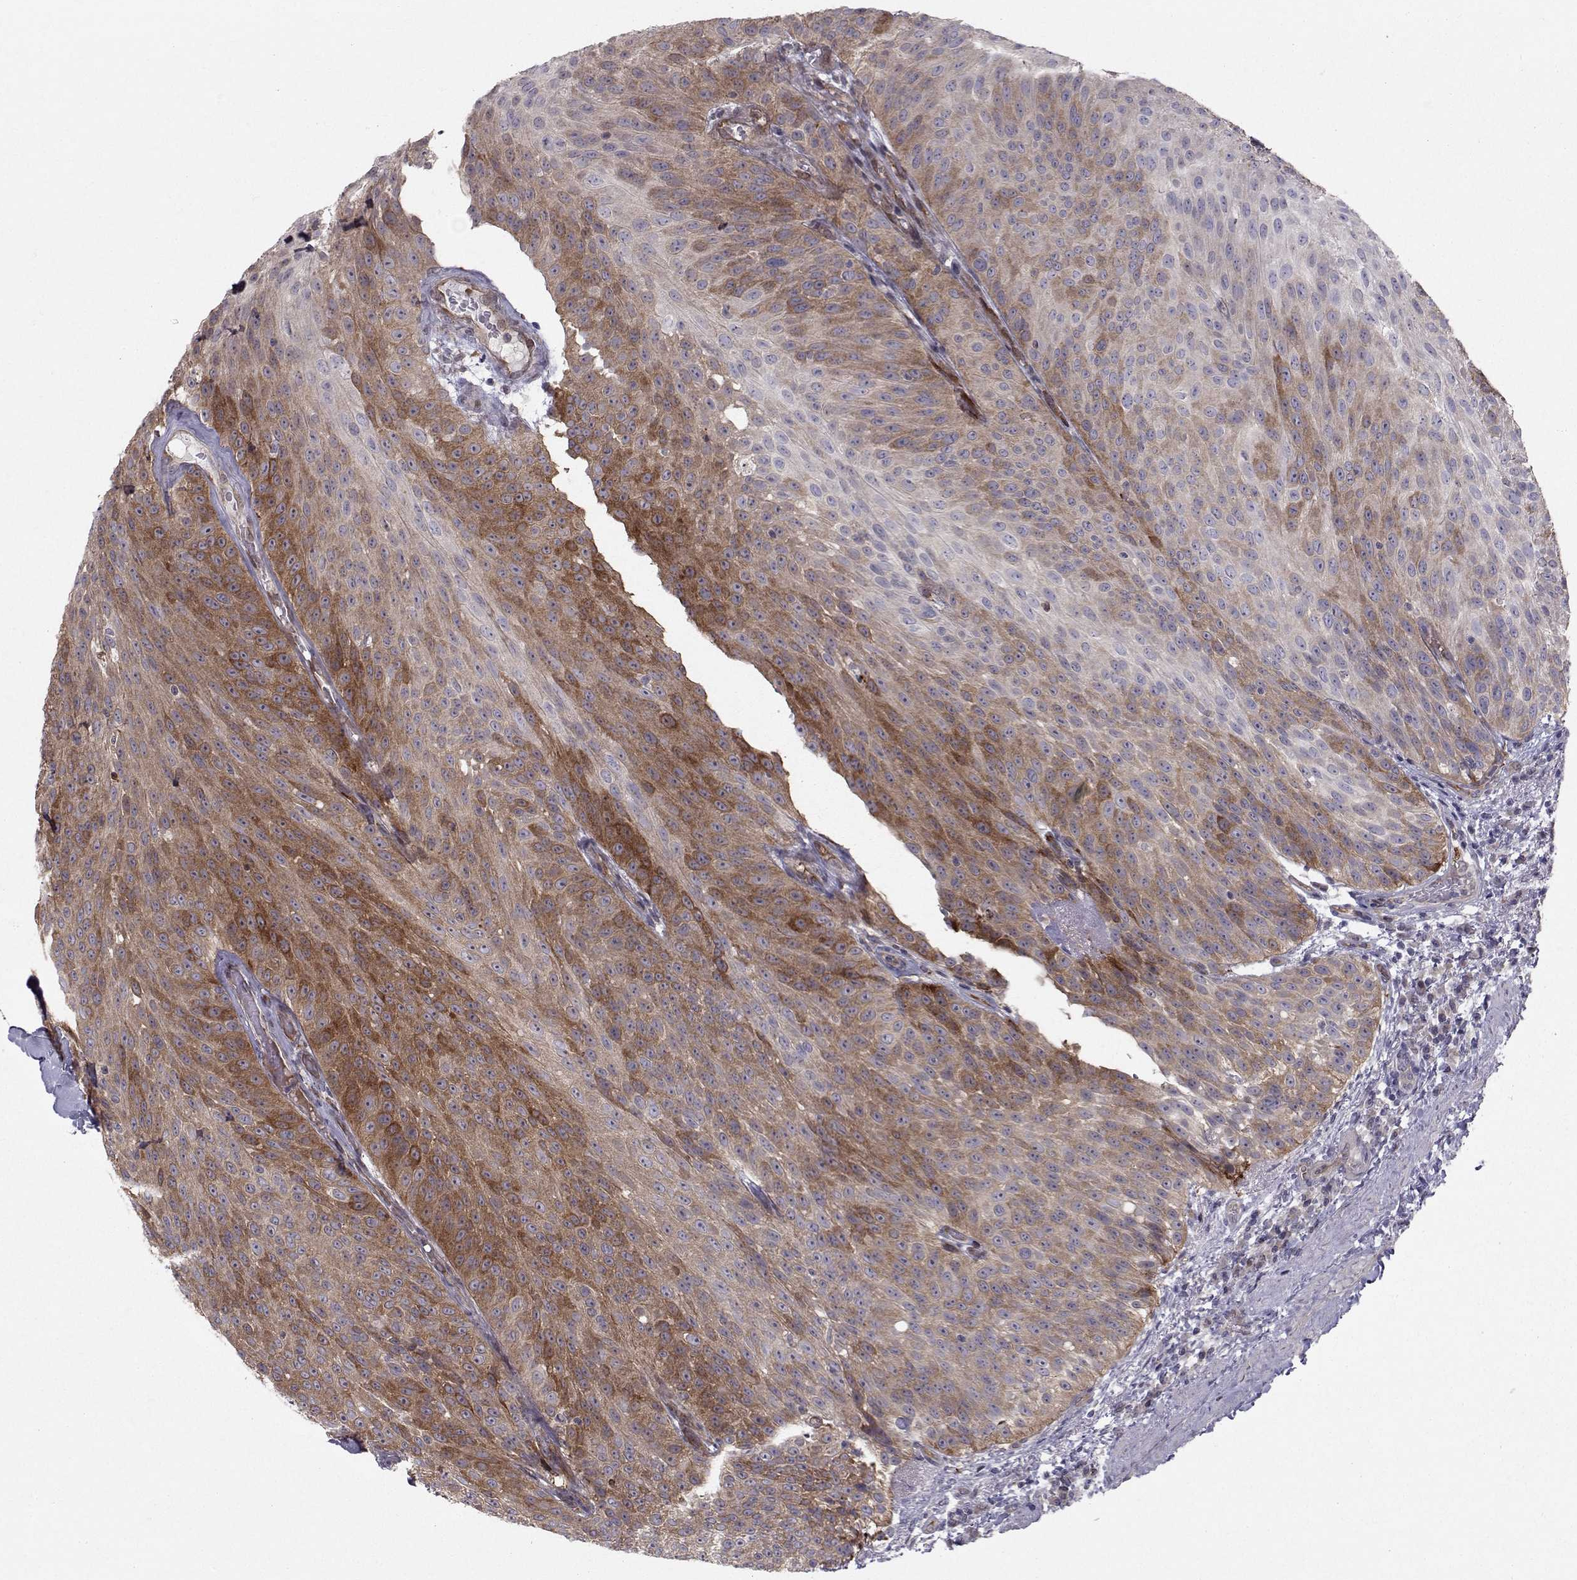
{"staining": {"intensity": "strong", "quantity": "25%-75%", "location": "cytoplasmic/membranous"}, "tissue": "urothelial cancer", "cell_type": "Tumor cells", "image_type": "cancer", "snomed": [{"axis": "morphology", "description": "Urothelial carcinoma, Low grade"}, {"axis": "topography", "description": "Urinary bladder"}], "caption": "Urothelial carcinoma (low-grade) stained with immunohistochemistry displays strong cytoplasmic/membranous expression in approximately 25%-75% of tumor cells. The staining is performed using DAB (3,3'-diaminobenzidine) brown chromogen to label protein expression. The nuclei are counter-stained blue using hematoxylin.", "gene": "HSP90AB1", "patient": {"sex": "male", "age": 78}}